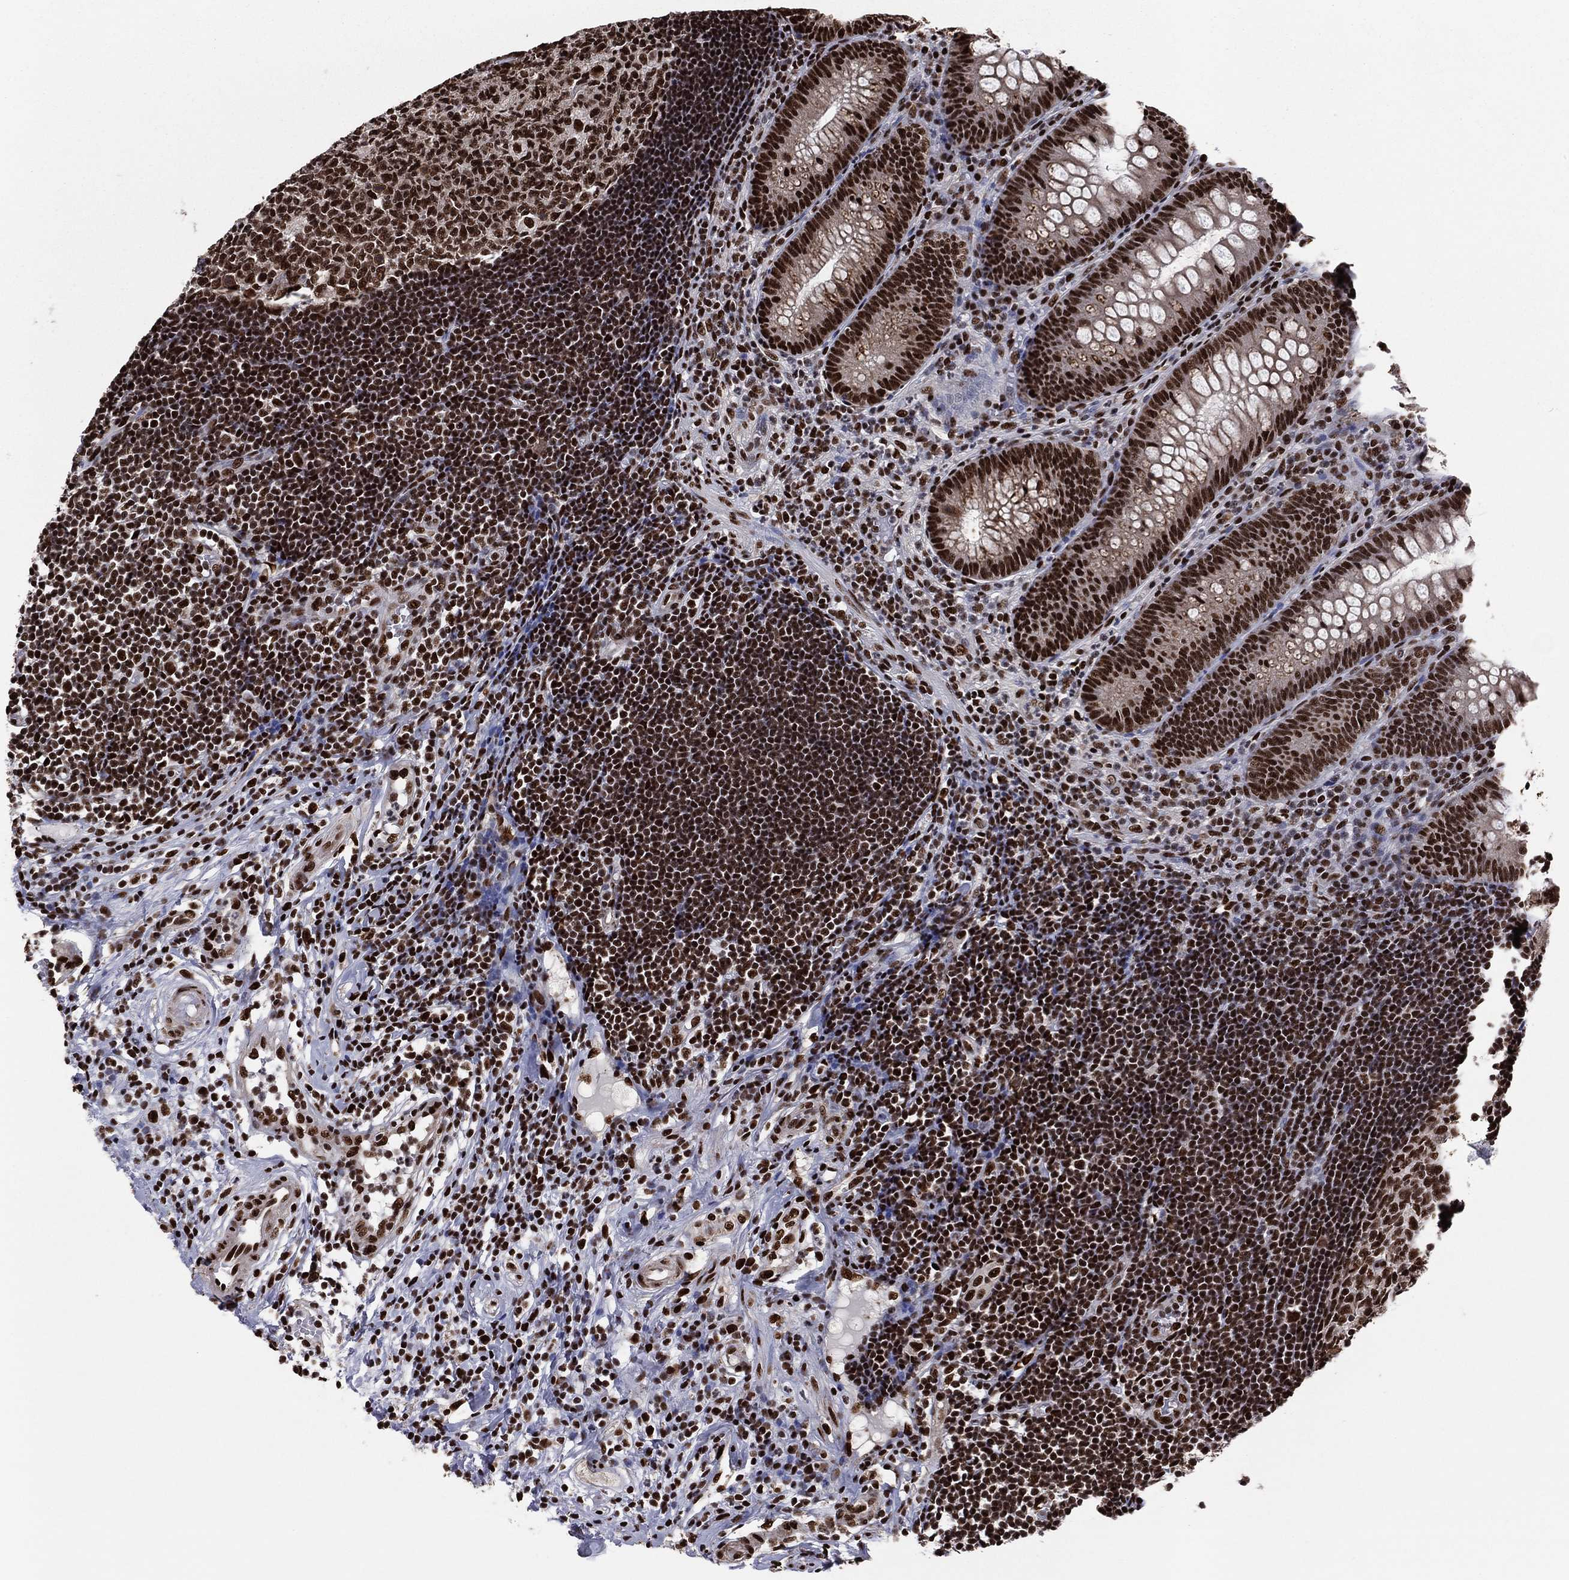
{"staining": {"intensity": "strong", "quantity": ">75%", "location": "nuclear"}, "tissue": "appendix", "cell_type": "Glandular cells", "image_type": "normal", "snomed": [{"axis": "morphology", "description": "Normal tissue, NOS"}, {"axis": "morphology", "description": "Inflammation, NOS"}, {"axis": "topography", "description": "Appendix"}], "caption": "Protein expression by immunohistochemistry (IHC) demonstrates strong nuclear expression in approximately >75% of glandular cells in normal appendix. The staining was performed using DAB to visualize the protein expression in brown, while the nuclei were stained in blue with hematoxylin (Magnification: 20x).", "gene": "TP53BP1", "patient": {"sex": "male", "age": 16}}